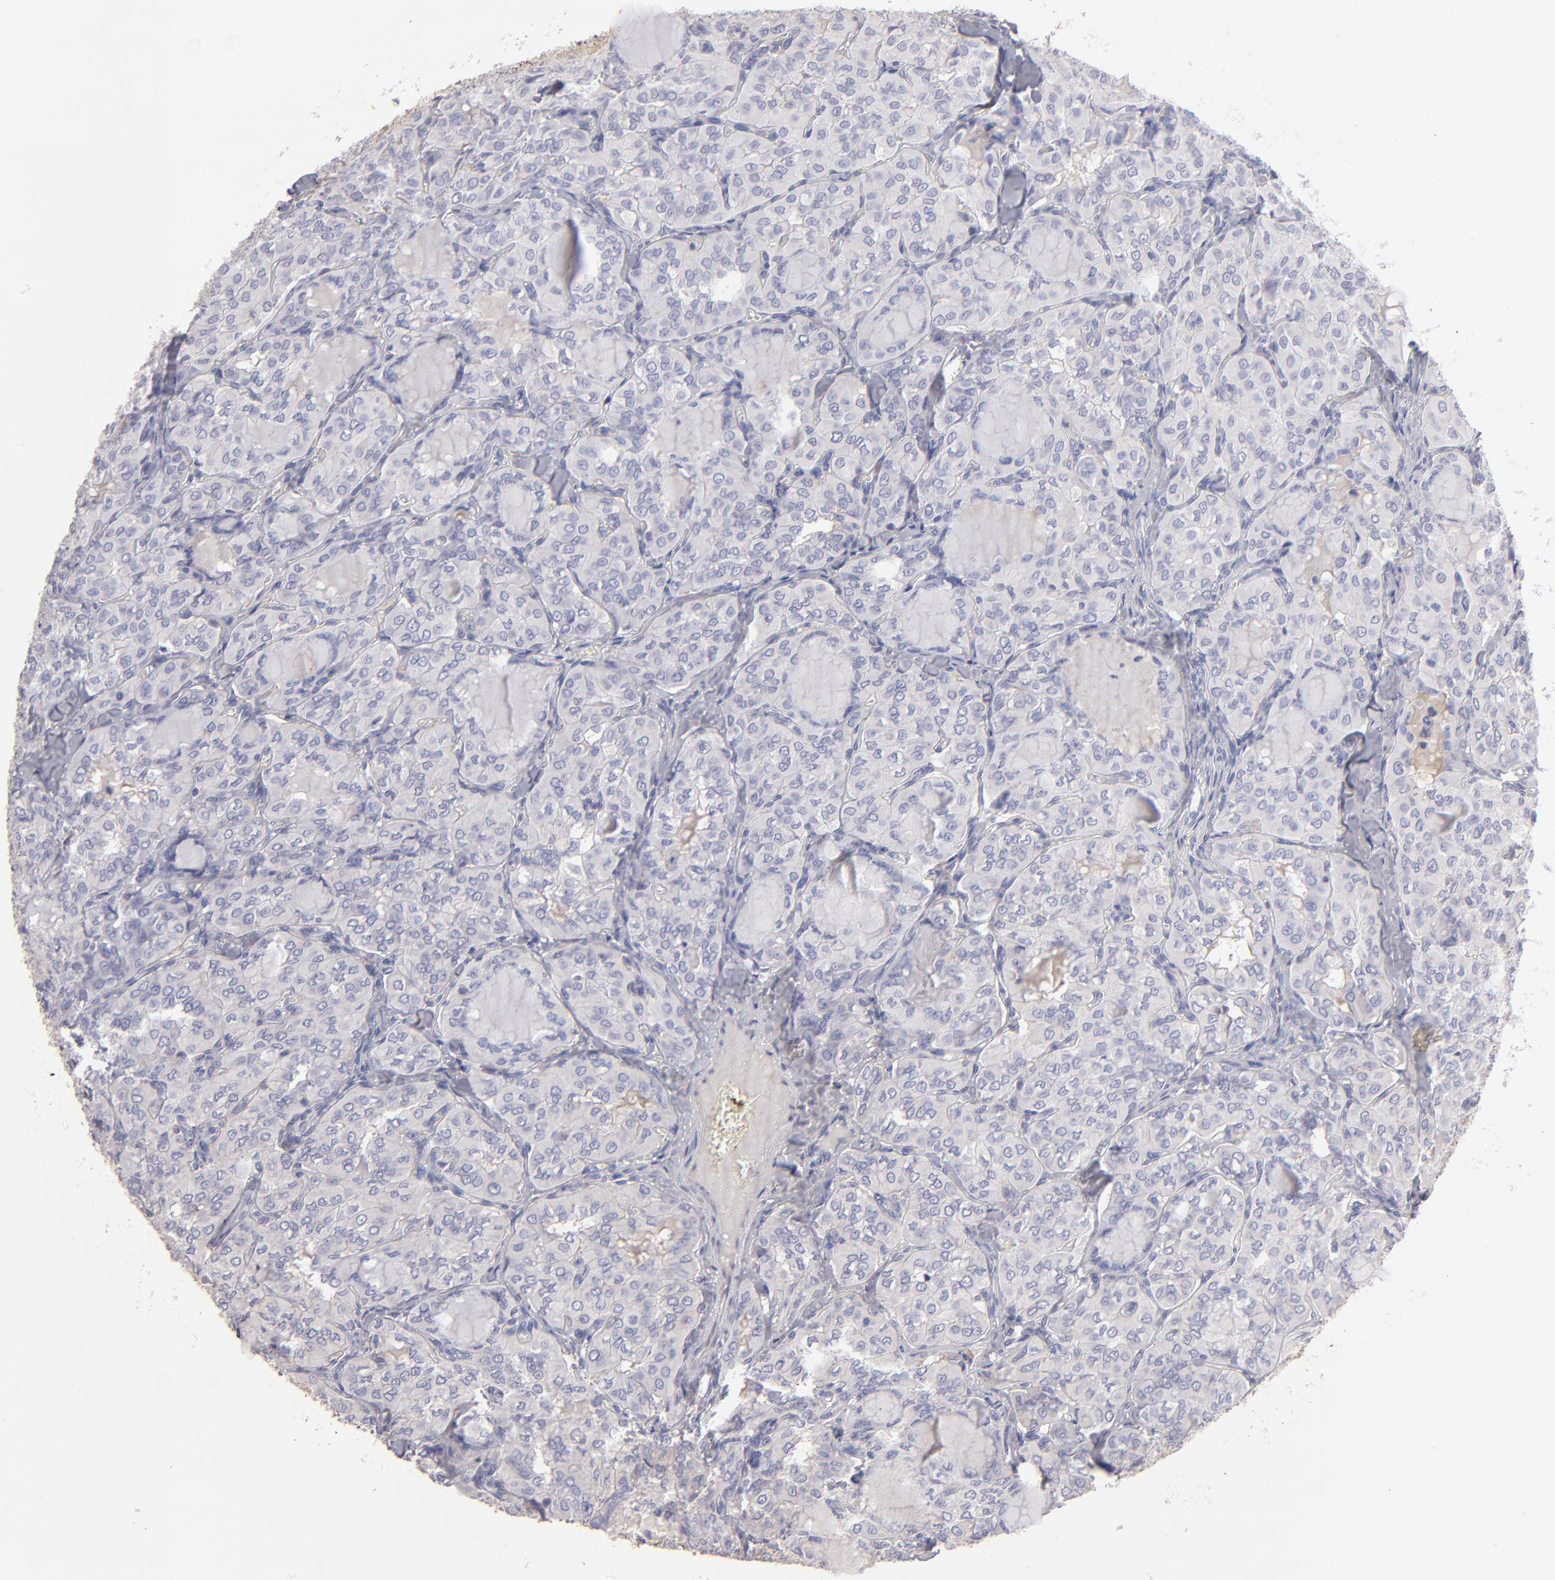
{"staining": {"intensity": "negative", "quantity": "none", "location": "none"}, "tissue": "thyroid cancer", "cell_type": "Tumor cells", "image_type": "cancer", "snomed": [{"axis": "morphology", "description": "Papillary adenocarcinoma, NOS"}, {"axis": "topography", "description": "Thyroid gland"}], "caption": "This is a micrograph of immunohistochemistry staining of papillary adenocarcinoma (thyroid), which shows no expression in tumor cells.", "gene": "ABCC4", "patient": {"sex": "male", "age": 20}}